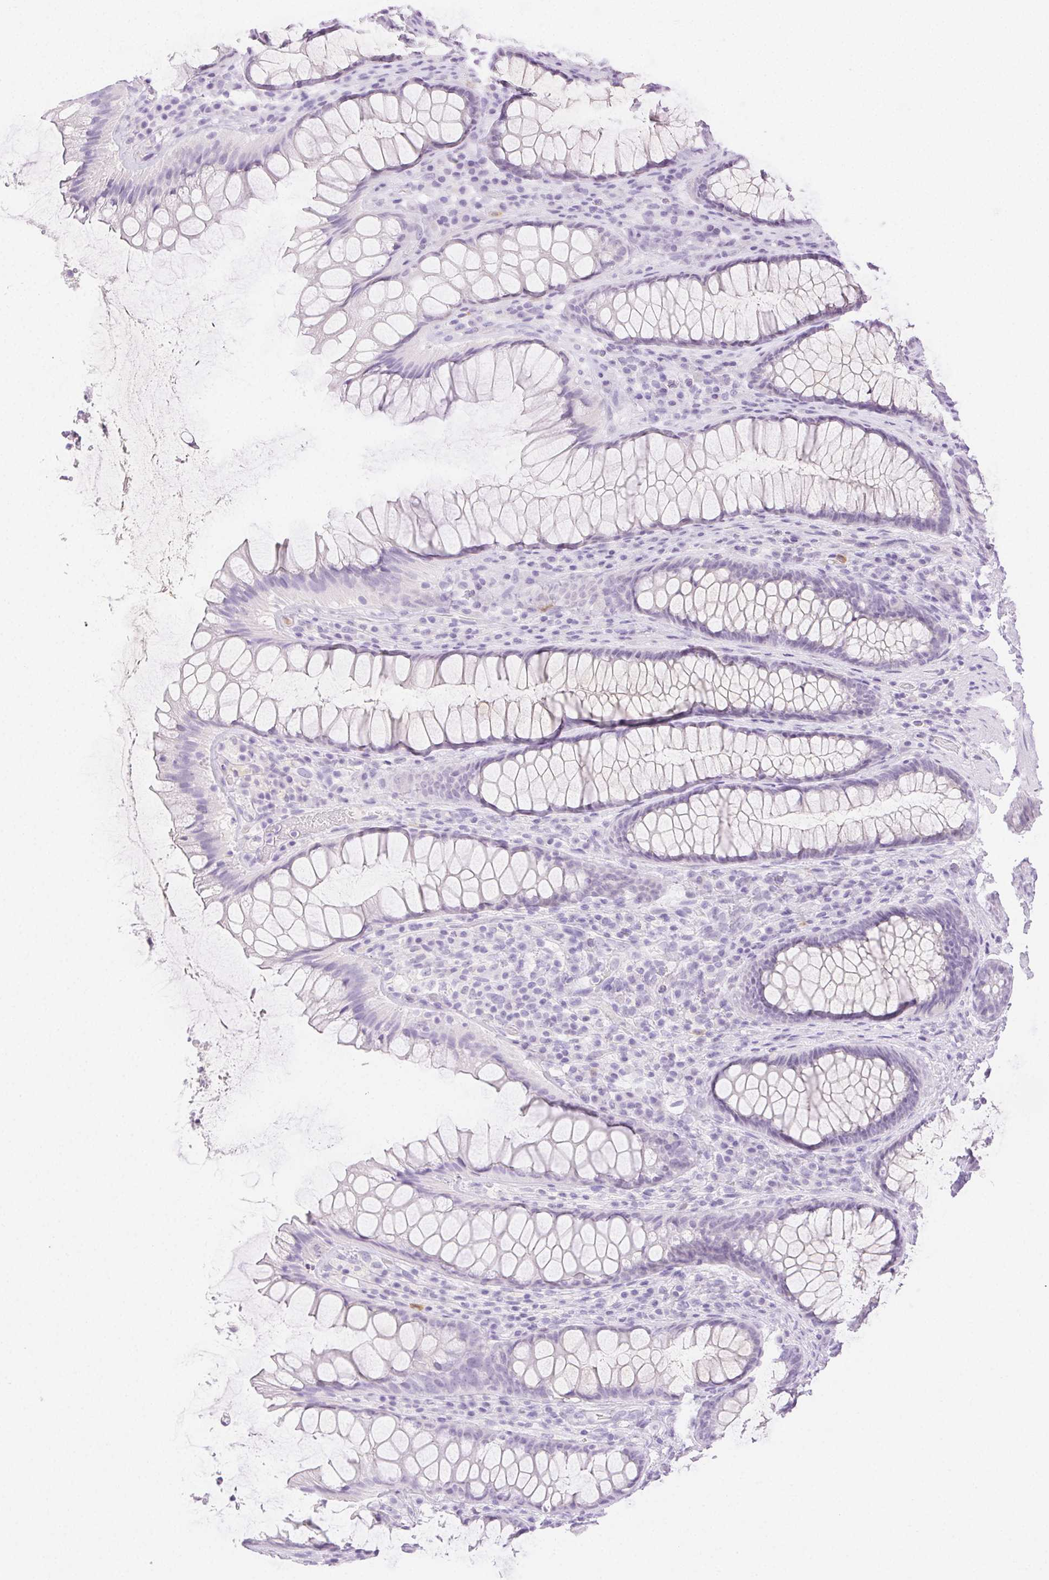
{"staining": {"intensity": "negative", "quantity": "none", "location": "none"}, "tissue": "rectum", "cell_type": "Glandular cells", "image_type": "normal", "snomed": [{"axis": "morphology", "description": "Normal tissue, NOS"}, {"axis": "topography", "description": "Rectum"}], "caption": "DAB (3,3'-diaminobenzidine) immunohistochemical staining of normal human rectum displays no significant expression in glandular cells. Brightfield microscopy of IHC stained with DAB (brown) and hematoxylin (blue), captured at high magnification.", "gene": "SPACA4", "patient": {"sex": "male", "age": 72}}